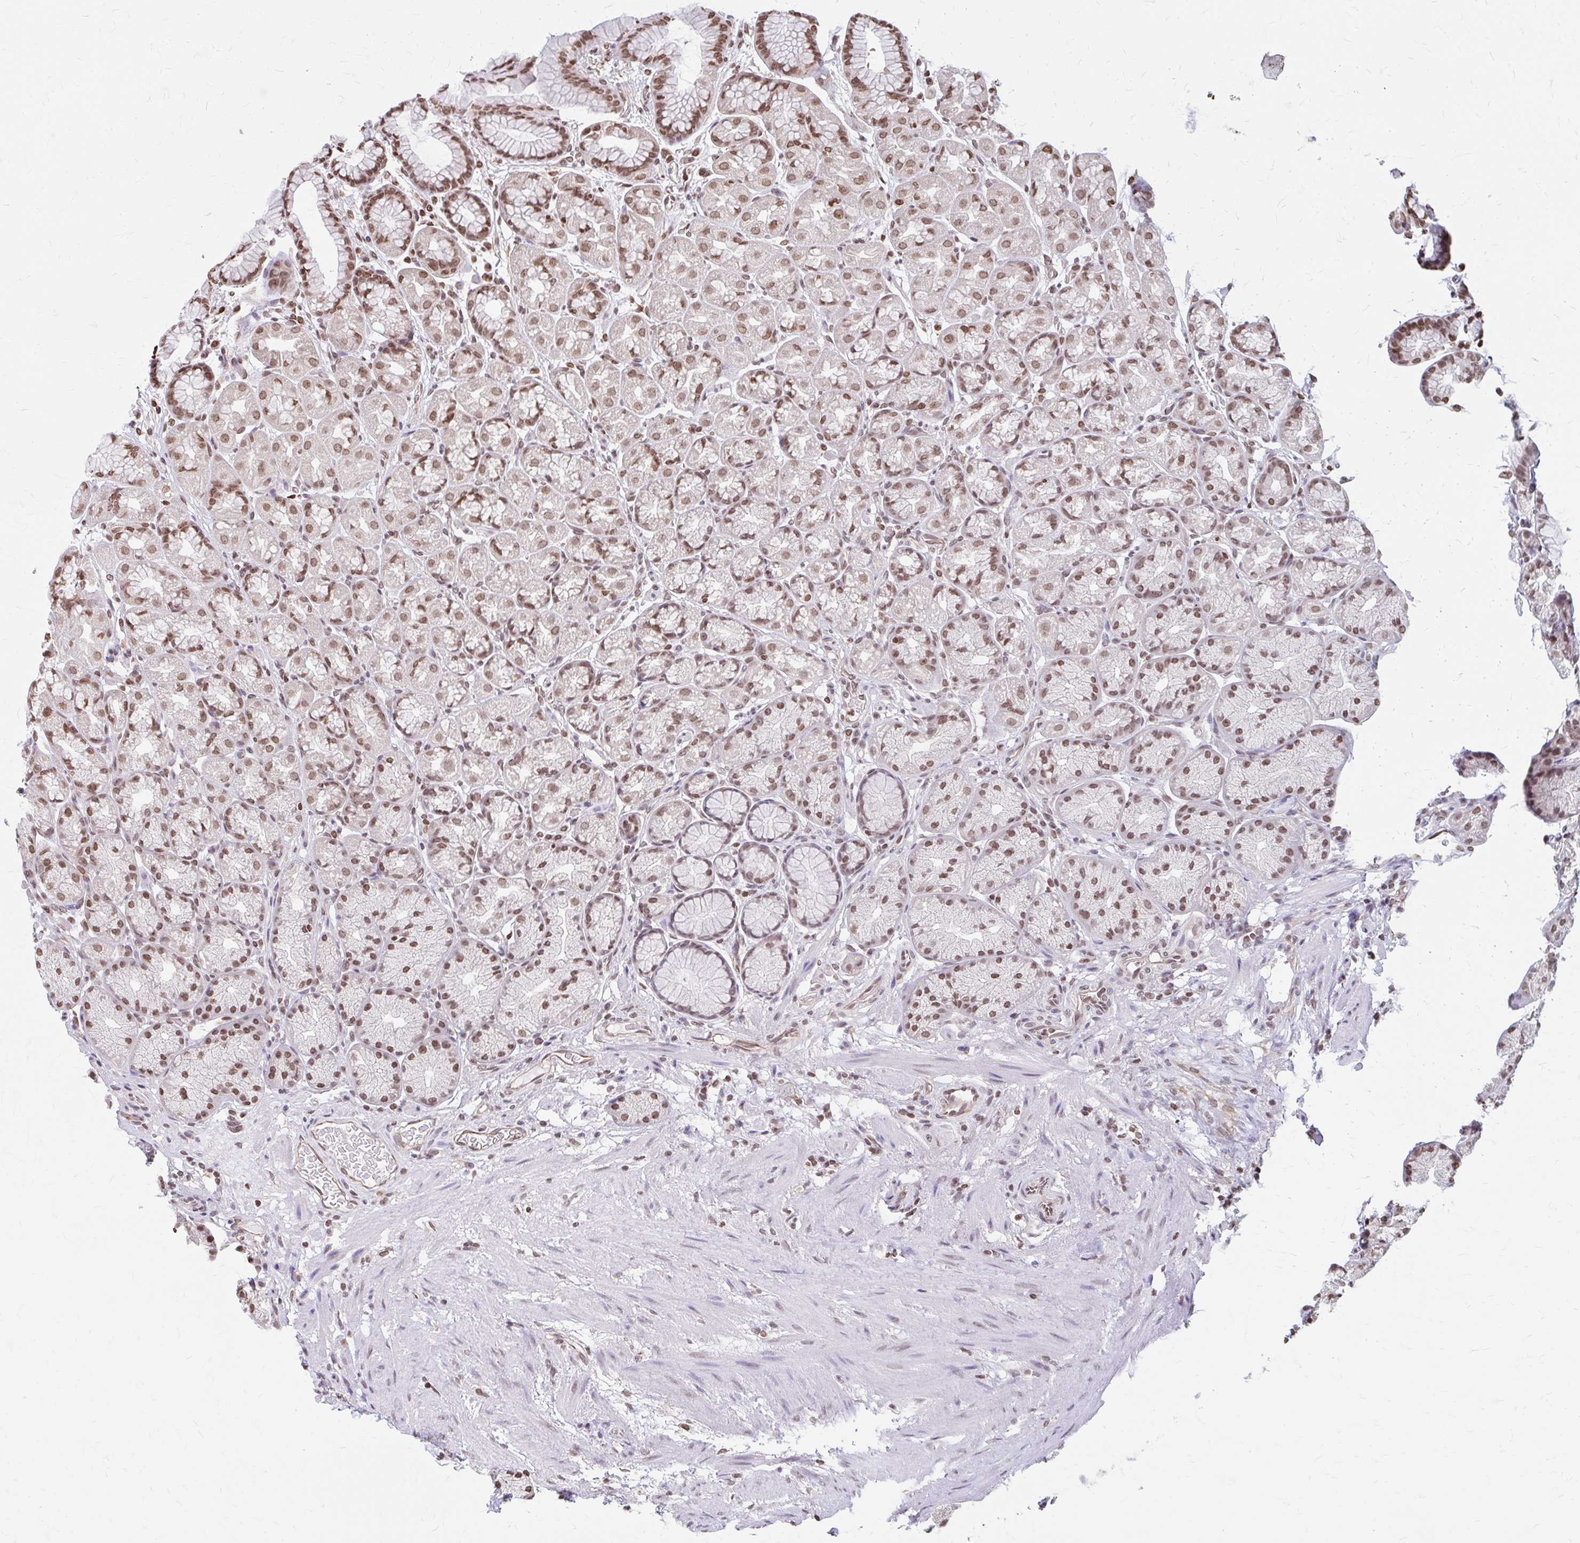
{"staining": {"intensity": "moderate", "quantity": ">75%", "location": "nuclear"}, "tissue": "stomach", "cell_type": "Glandular cells", "image_type": "normal", "snomed": [{"axis": "morphology", "description": "Normal tissue, NOS"}, {"axis": "topography", "description": "Stomach, lower"}], "caption": "An immunohistochemistry (IHC) photomicrograph of benign tissue is shown. Protein staining in brown highlights moderate nuclear positivity in stomach within glandular cells.", "gene": "ORC3", "patient": {"sex": "male", "age": 67}}